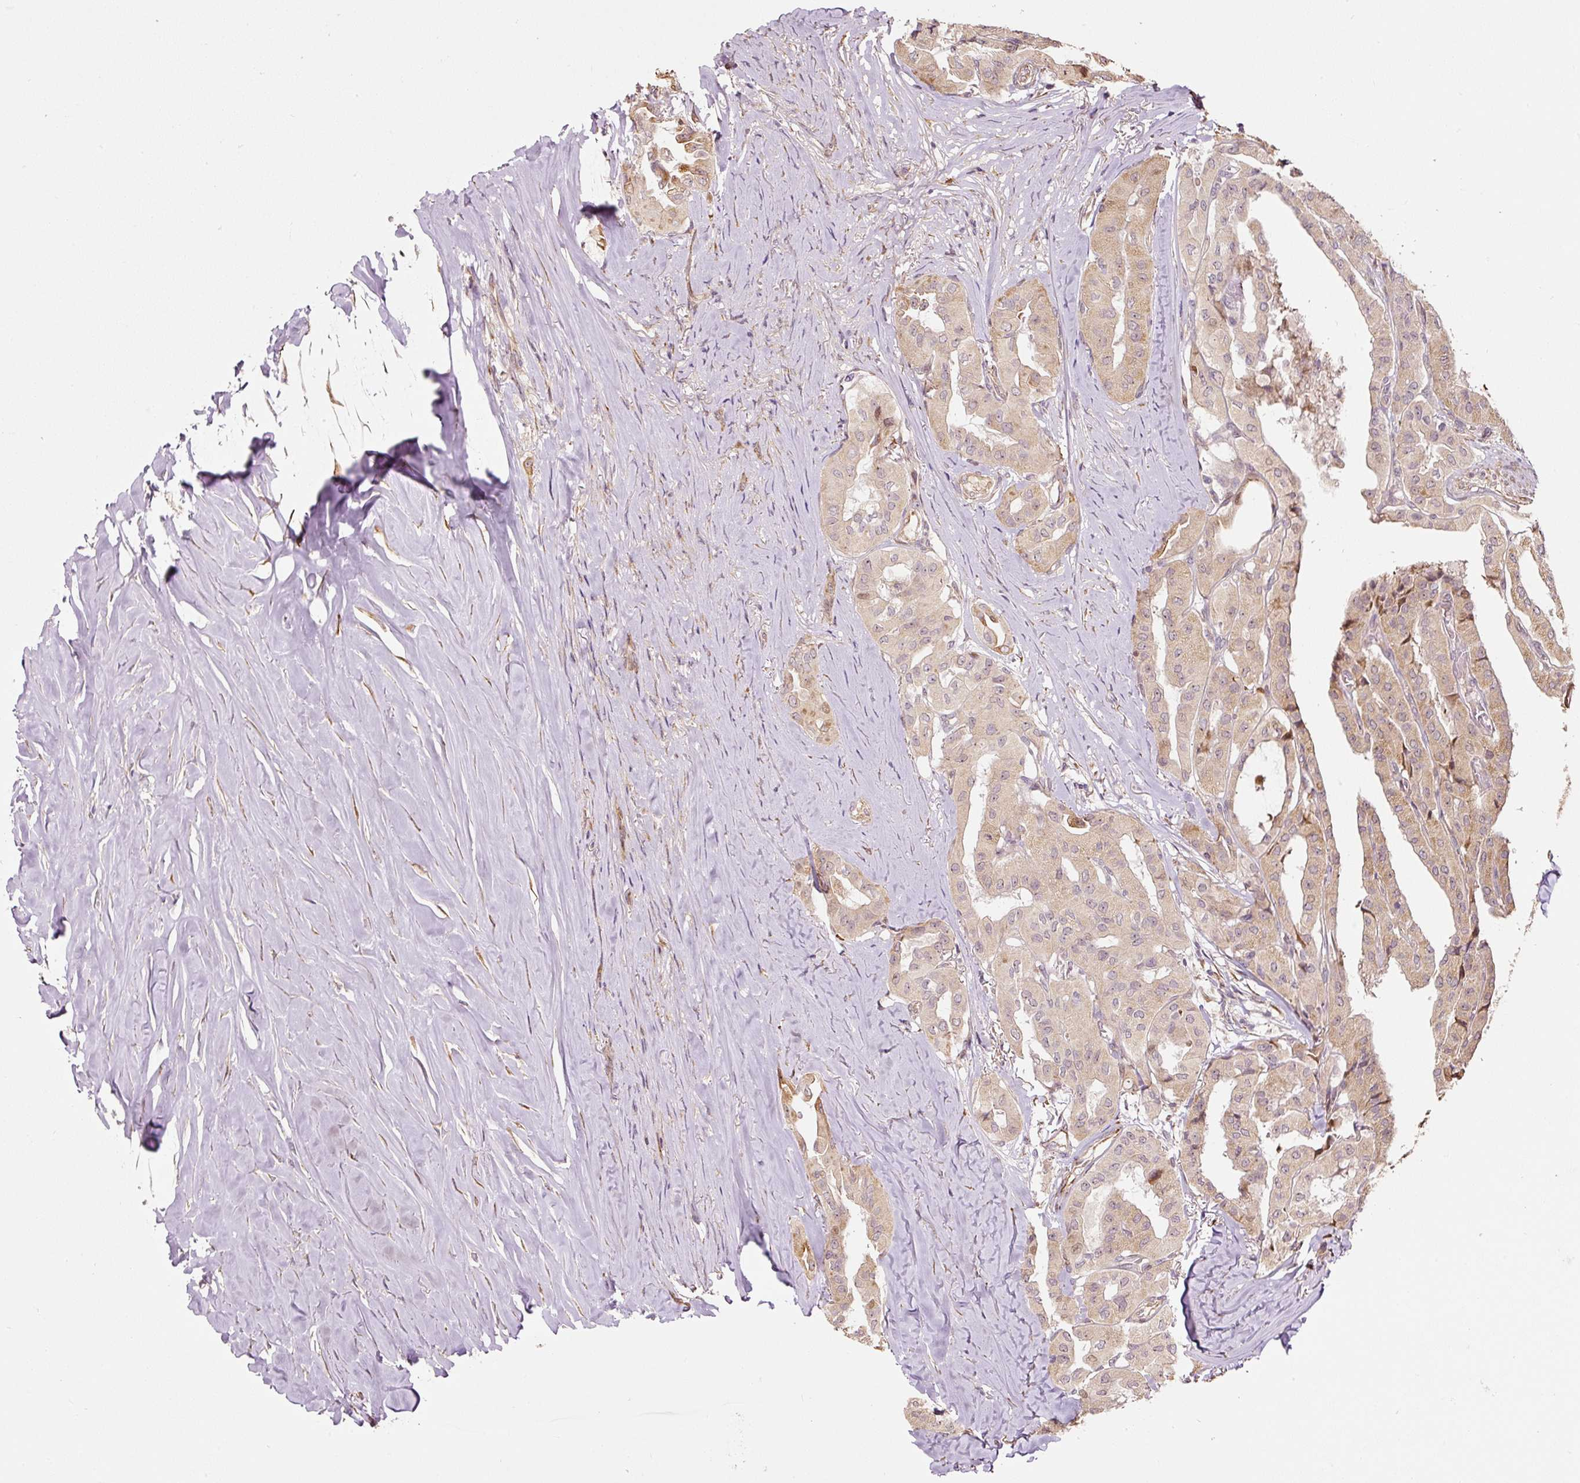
{"staining": {"intensity": "weak", "quantity": "25%-75%", "location": "cytoplasmic/membranous"}, "tissue": "thyroid cancer", "cell_type": "Tumor cells", "image_type": "cancer", "snomed": [{"axis": "morphology", "description": "Papillary adenocarcinoma, NOS"}, {"axis": "topography", "description": "Thyroid gland"}], "caption": "Thyroid papillary adenocarcinoma stained with DAB (3,3'-diaminobenzidine) immunohistochemistry shows low levels of weak cytoplasmic/membranous expression in approximately 25%-75% of tumor cells.", "gene": "ETF1", "patient": {"sex": "female", "age": 59}}